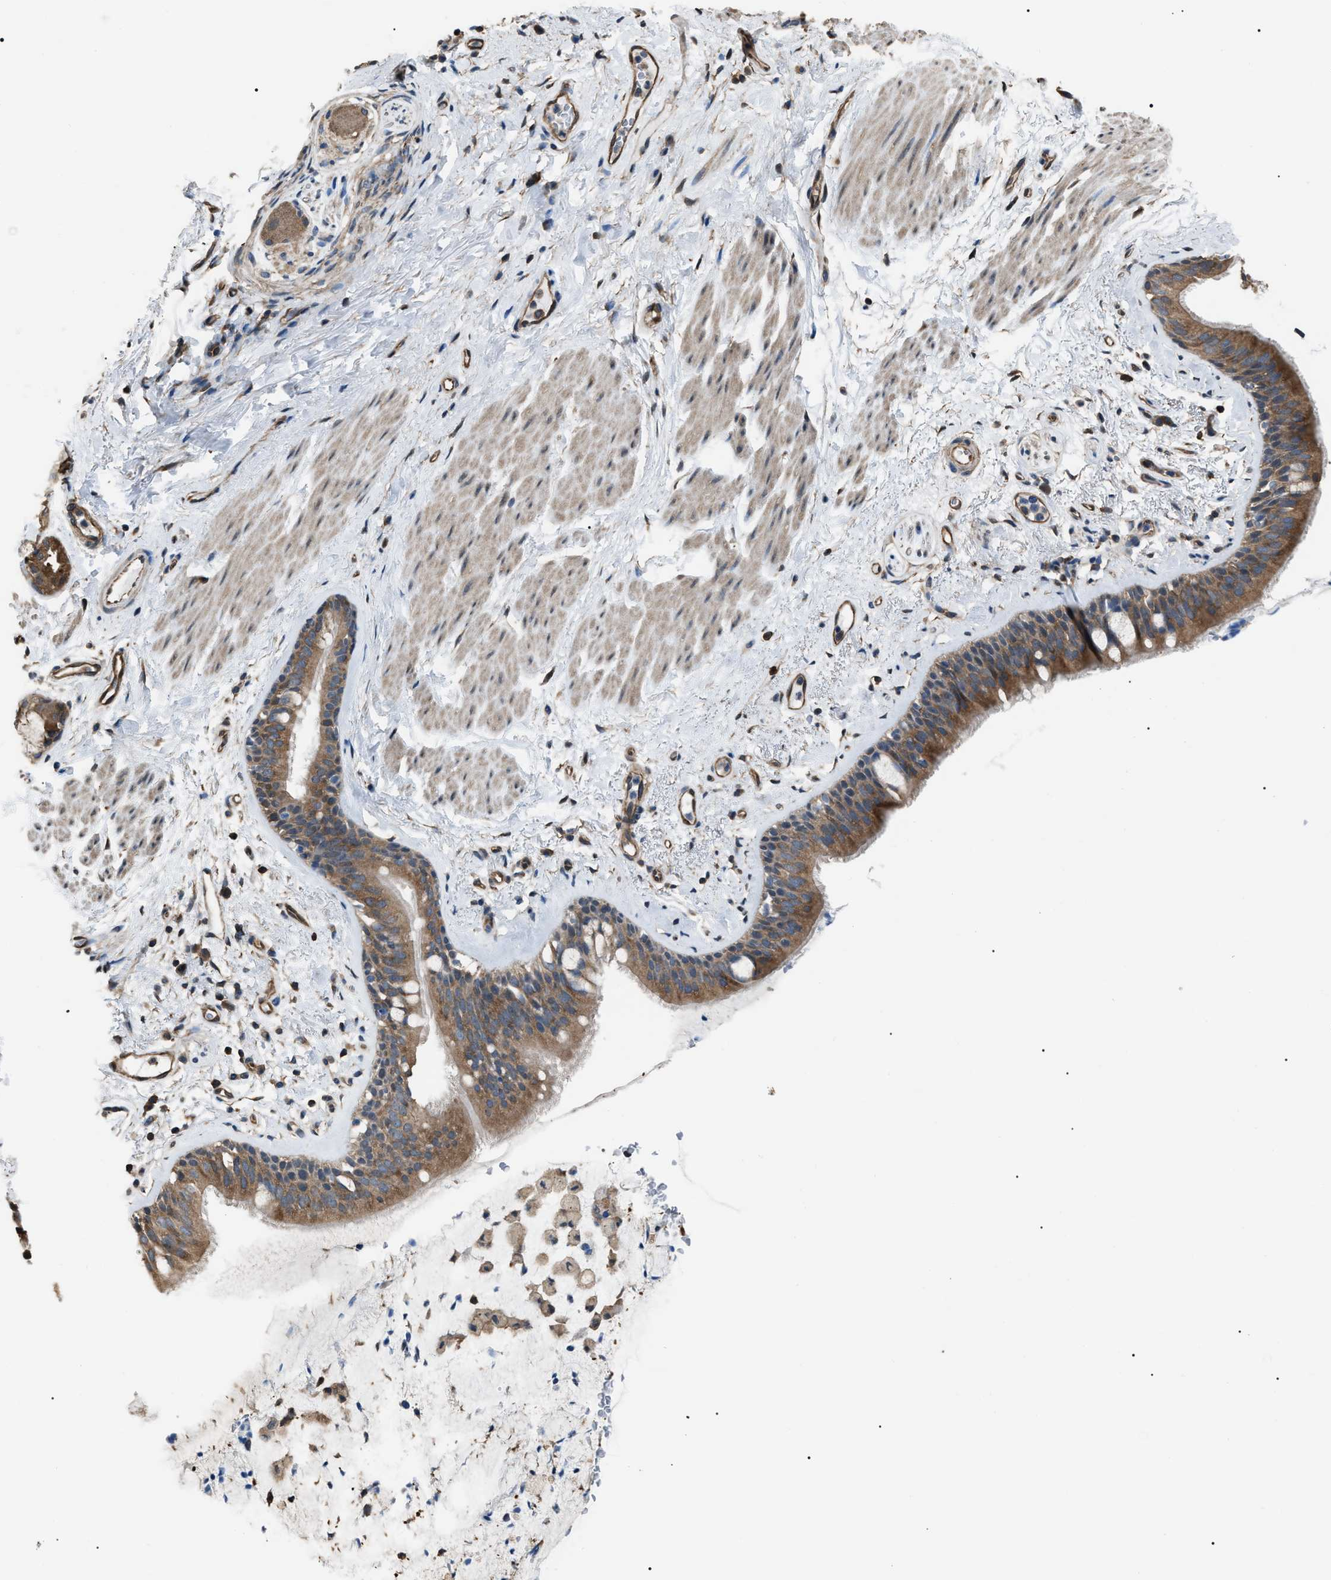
{"staining": {"intensity": "moderate", "quantity": ">75%", "location": "cytoplasmic/membranous"}, "tissue": "bronchus", "cell_type": "Respiratory epithelial cells", "image_type": "normal", "snomed": [{"axis": "morphology", "description": "Normal tissue, NOS"}, {"axis": "topography", "description": "Cartilage tissue"}], "caption": "Human bronchus stained with a protein marker demonstrates moderate staining in respiratory epithelial cells.", "gene": "PDCD5", "patient": {"sex": "female", "age": 63}}